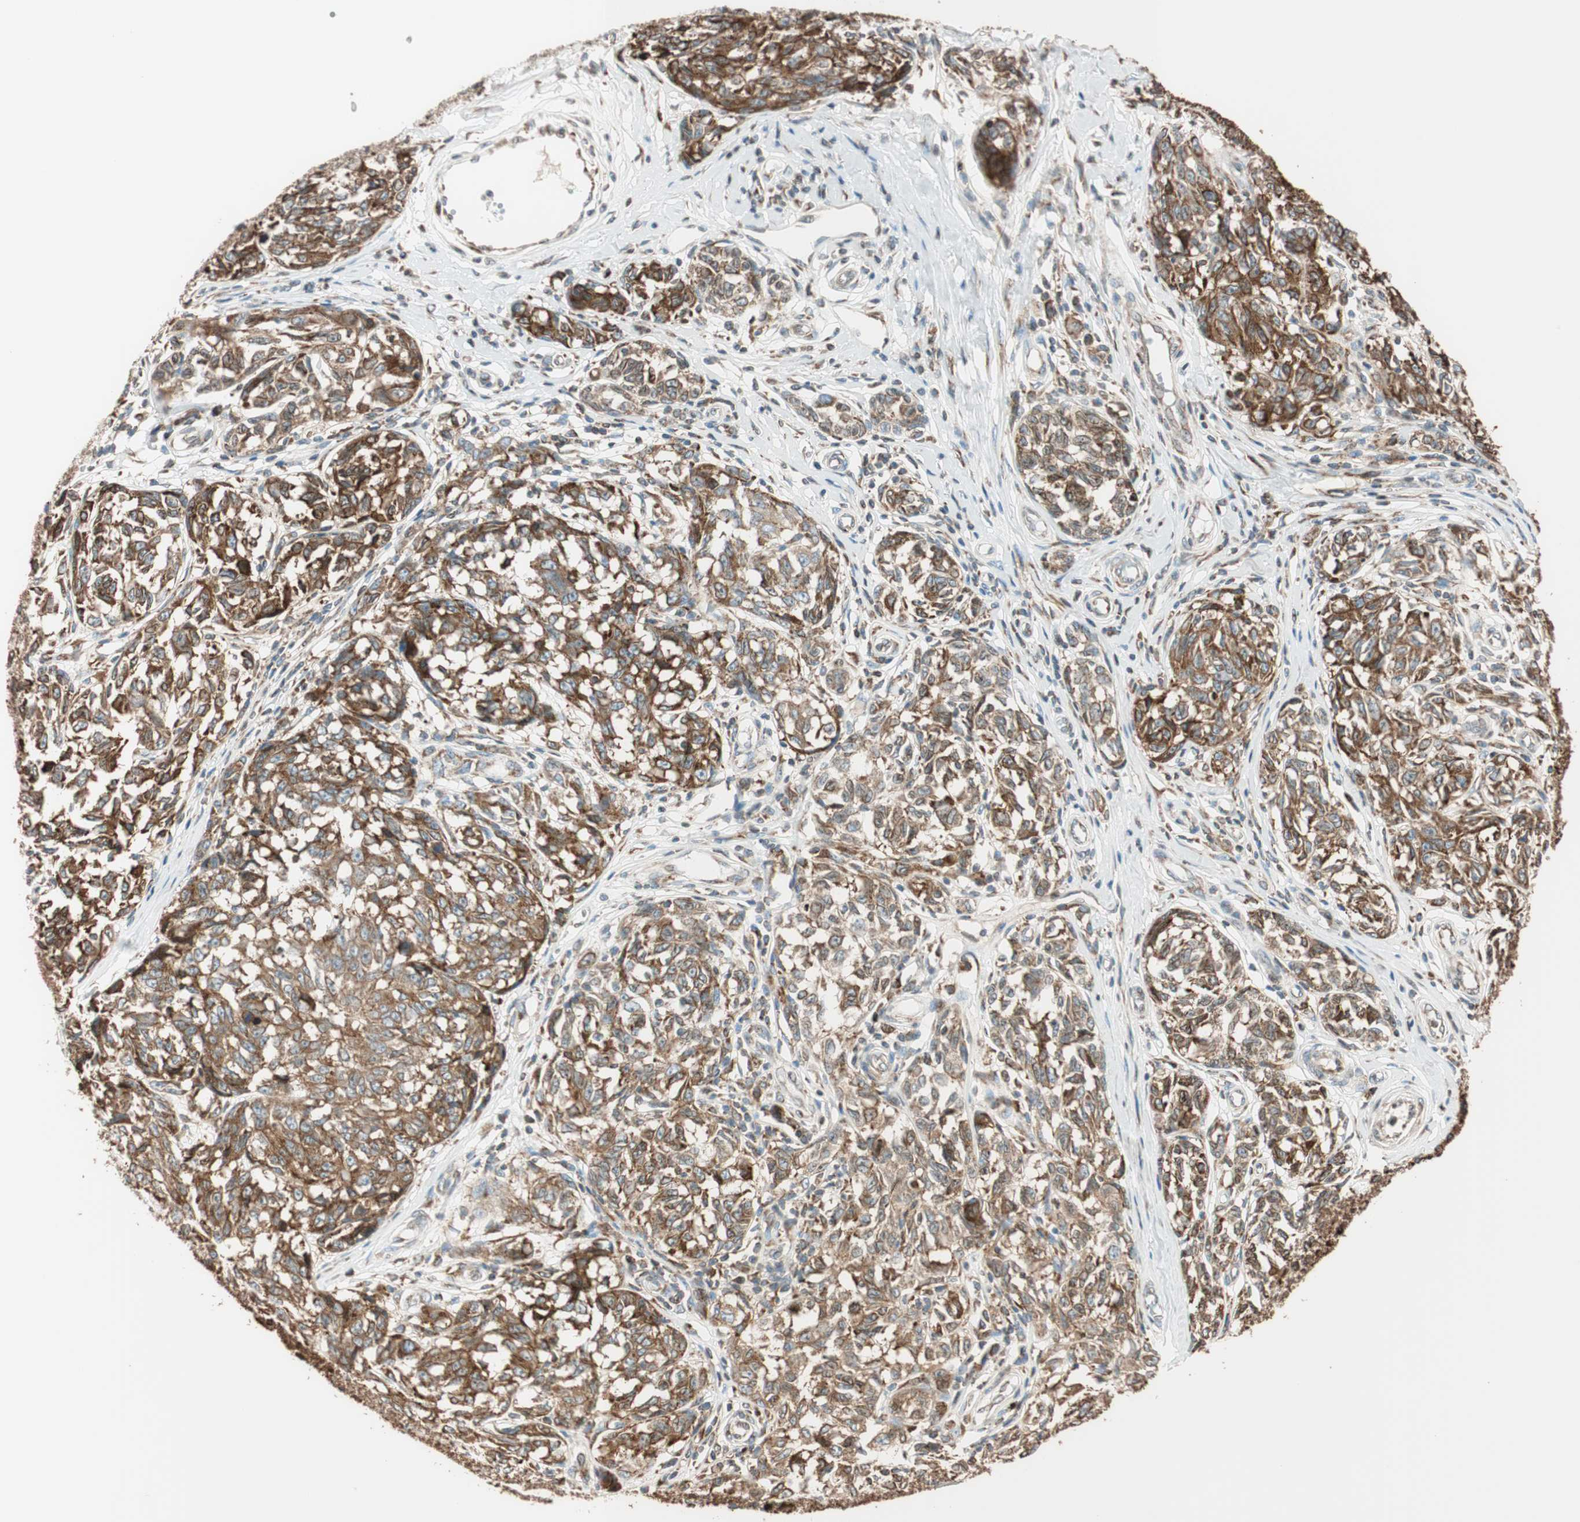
{"staining": {"intensity": "moderate", "quantity": ">75%", "location": "cytoplasmic/membranous"}, "tissue": "melanoma", "cell_type": "Tumor cells", "image_type": "cancer", "snomed": [{"axis": "morphology", "description": "Malignant melanoma, NOS"}, {"axis": "topography", "description": "Skin"}], "caption": "About >75% of tumor cells in malignant melanoma display moderate cytoplasmic/membranous protein positivity as visualized by brown immunohistochemical staining.", "gene": "PRKCSH", "patient": {"sex": "female", "age": 64}}